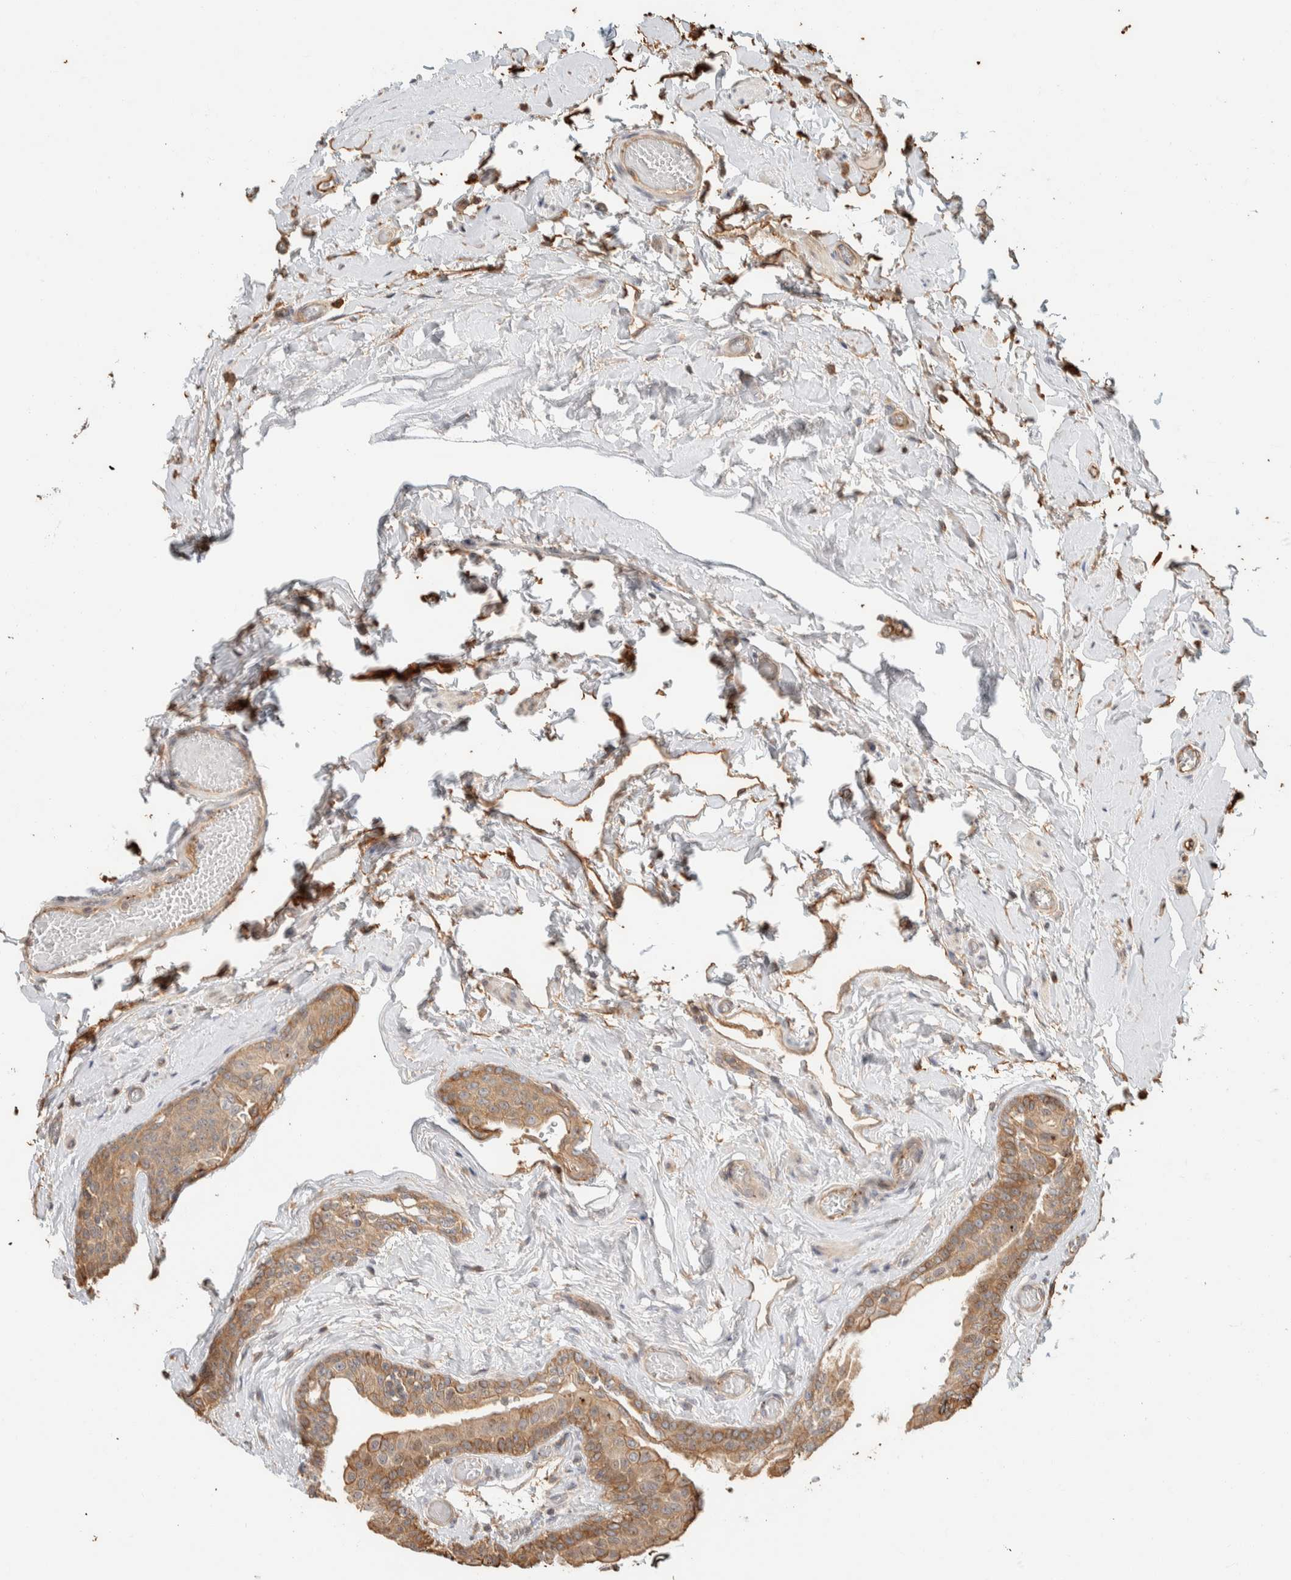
{"staining": {"intensity": "moderate", "quantity": ">75%", "location": "cytoplasmic/membranous"}, "tissue": "epididymis", "cell_type": "Glandular cells", "image_type": "normal", "snomed": [{"axis": "morphology", "description": "Normal tissue, NOS"}, {"axis": "topography", "description": "Testis"}, {"axis": "topography", "description": "Epididymis"}], "caption": "IHC image of benign epididymis stained for a protein (brown), which demonstrates medium levels of moderate cytoplasmic/membranous positivity in approximately >75% of glandular cells.", "gene": "KIF9", "patient": {"sex": "male", "age": 36}}